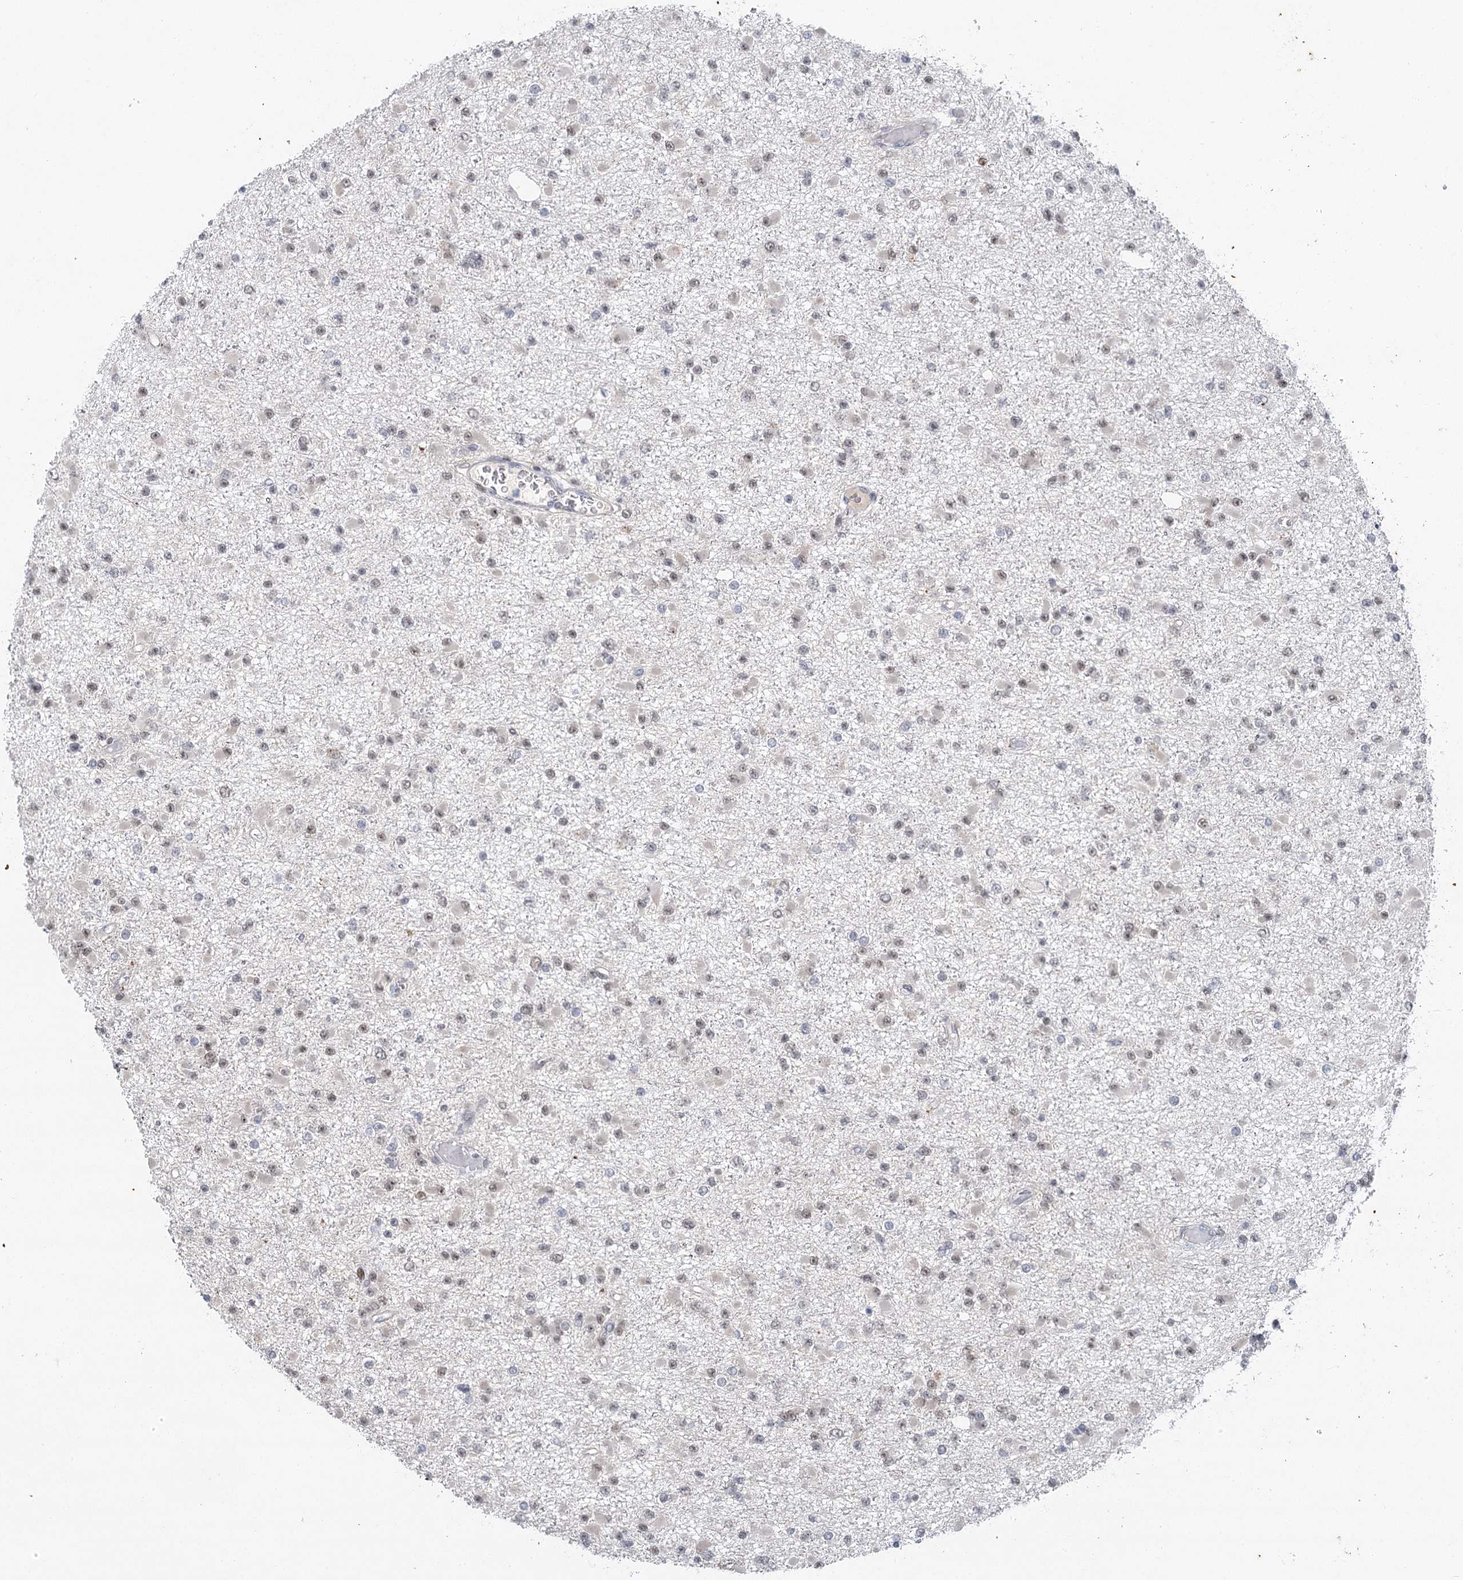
{"staining": {"intensity": "negative", "quantity": "none", "location": "none"}, "tissue": "glioma", "cell_type": "Tumor cells", "image_type": "cancer", "snomed": [{"axis": "morphology", "description": "Glioma, malignant, Low grade"}, {"axis": "topography", "description": "Brain"}], "caption": "The image exhibits no staining of tumor cells in low-grade glioma (malignant).", "gene": "IL11RA", "patient": {"sex": "female", "age": 22}}